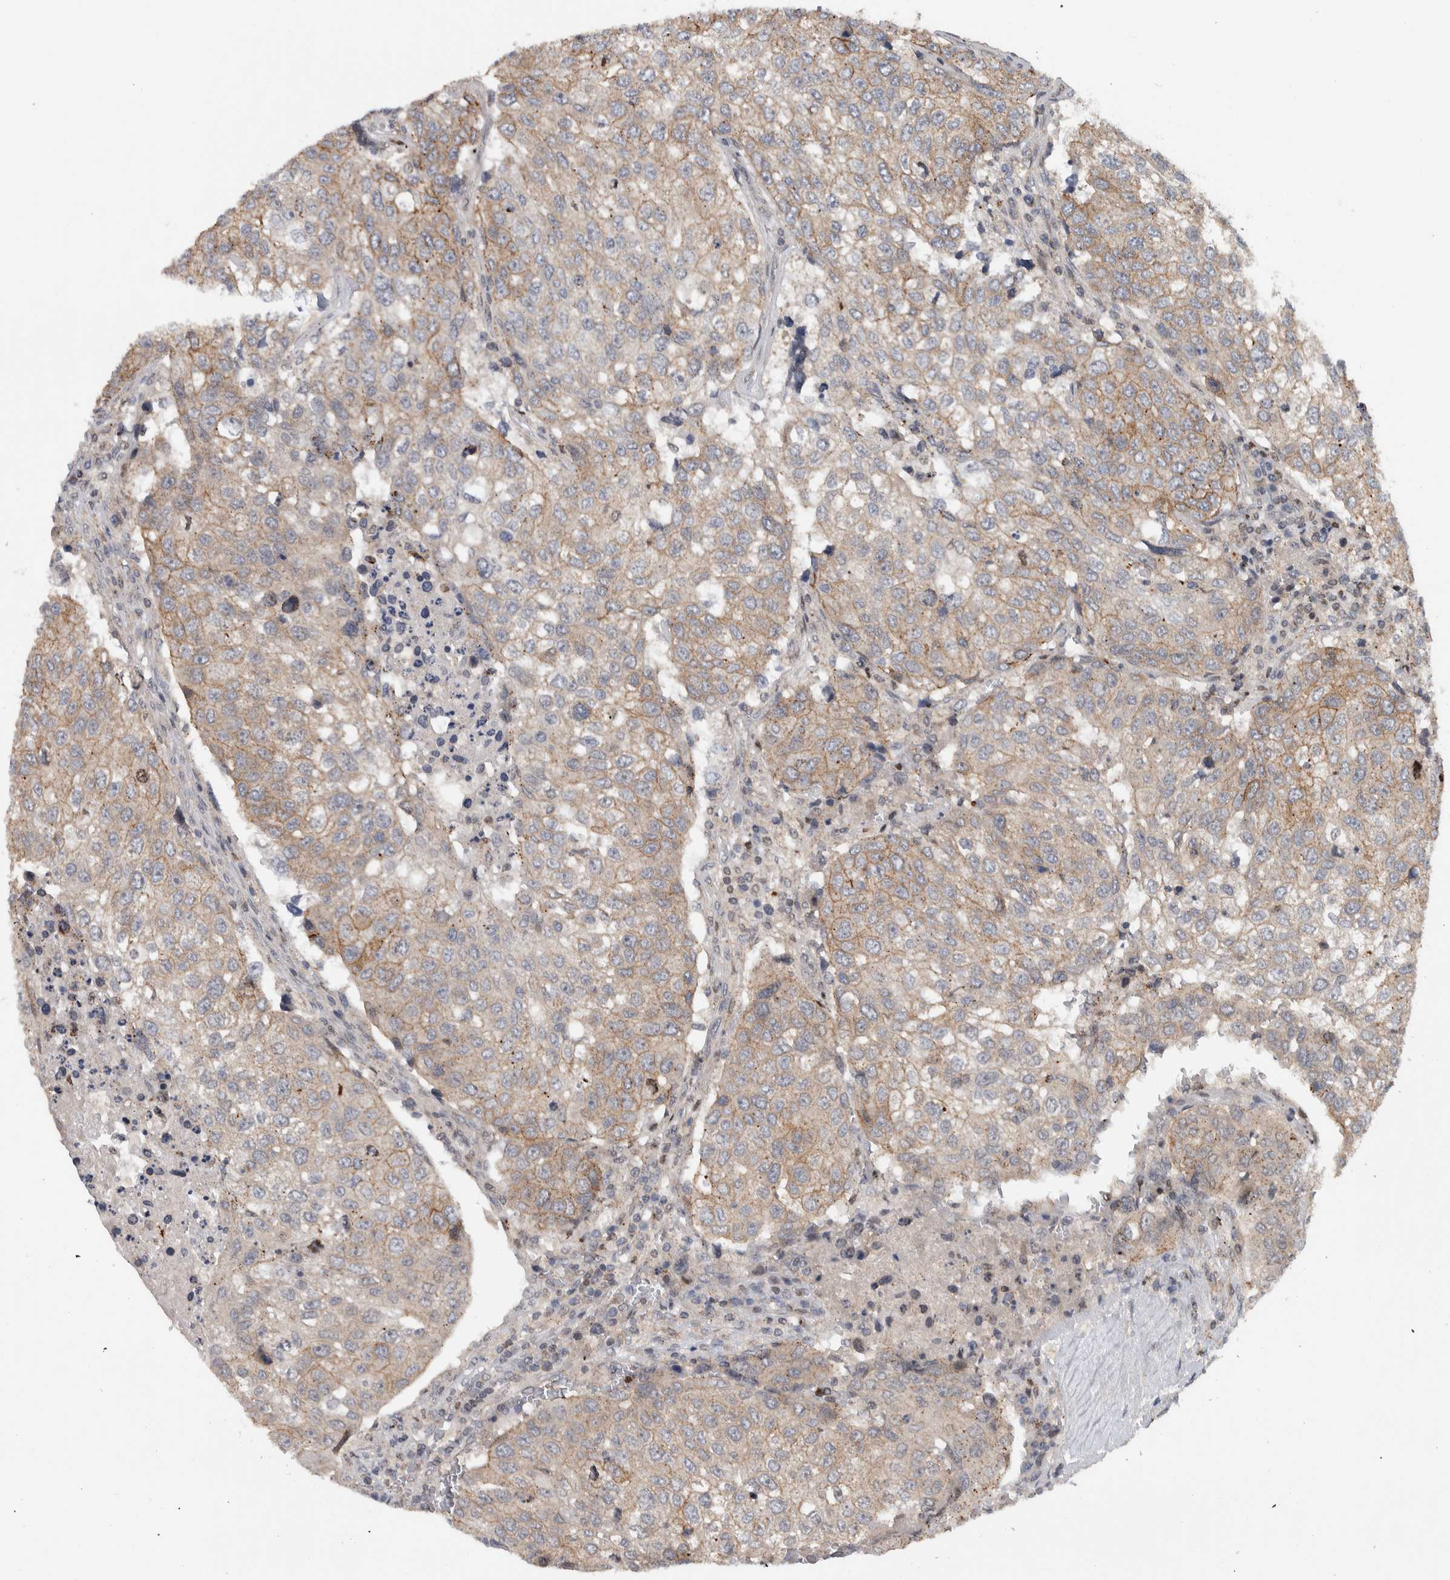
{"staining": {"intensity": "weak", "quantity": ">75%", "location": "cytoplasmic/membranous"}, "tissue": "urothelial cancer", "cell_type": "Tumor cells", "image_type": "cancer", "snomed": [{"axis": "morphology", "description": "Urothelial carcinoma, High grade"}, {"axis": "topography", "description": "Lymph node"}, {"axis": "topography", "description": "Urinary bladder"}], "caption": "Weak cytoplasmic/membranous expression for a protein is appreciated in about >75% of tumor cells of urothelial cancer using IHC.", "gene": "MSL1", "patient": {"sex": "male", "age": 51}}